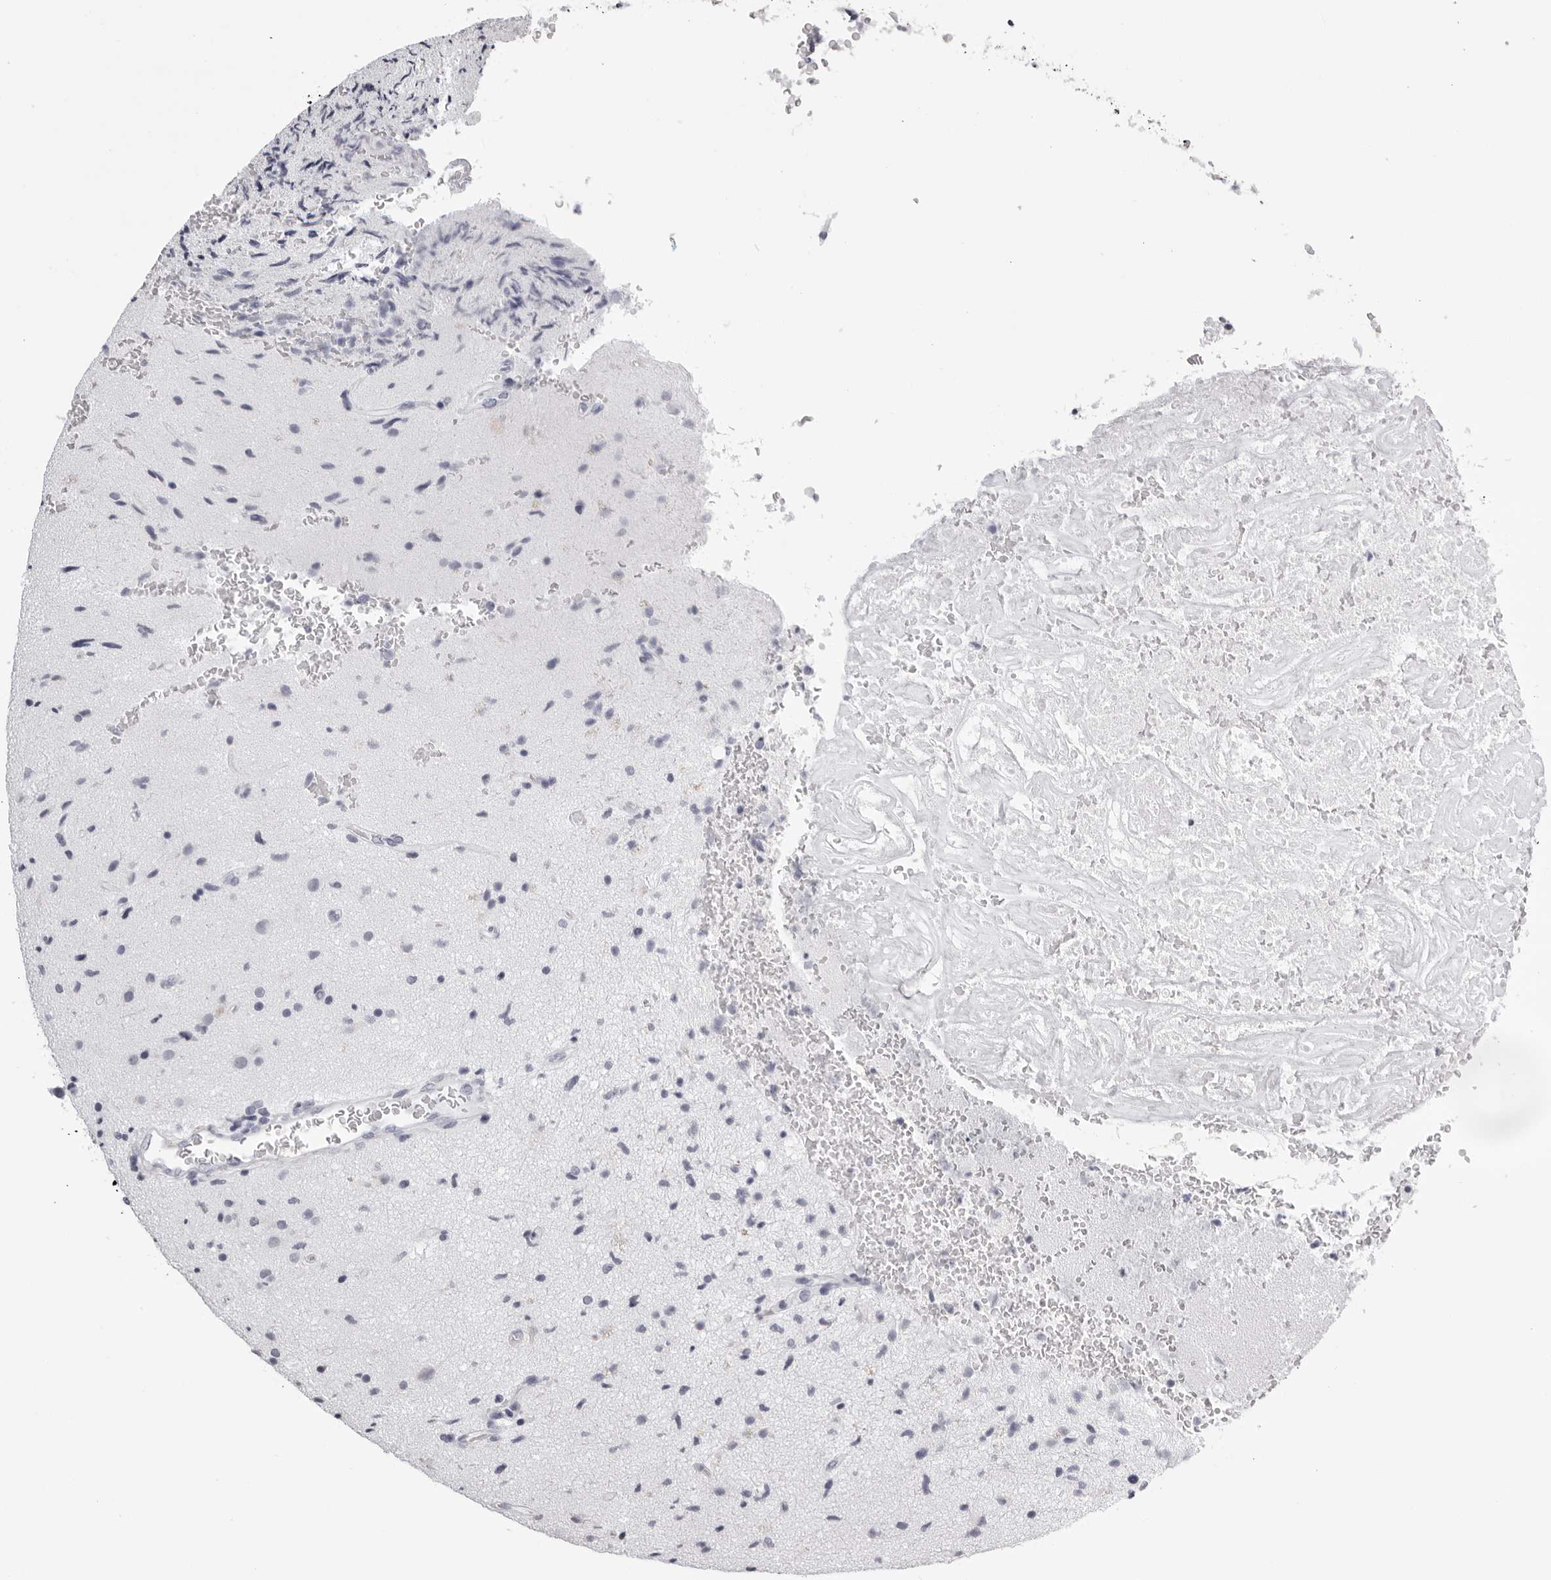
{"staining": {"intensity": "negative", "quantity": "none", "location": "none"}, "tissue": "glioma", "cell_type": "Tumor cells", "image_type": "cancer", "snomed": [{"axis": "morphology", "description": "Glioma, malignant, High grade"}, {"axis": "topography", "description": "Brain"}], "caption": "This is an IHC image of human glioma. There is no positivity in tumor cells.", "gene": "RHO", "patient": {"sex": "male", "age": 72}}